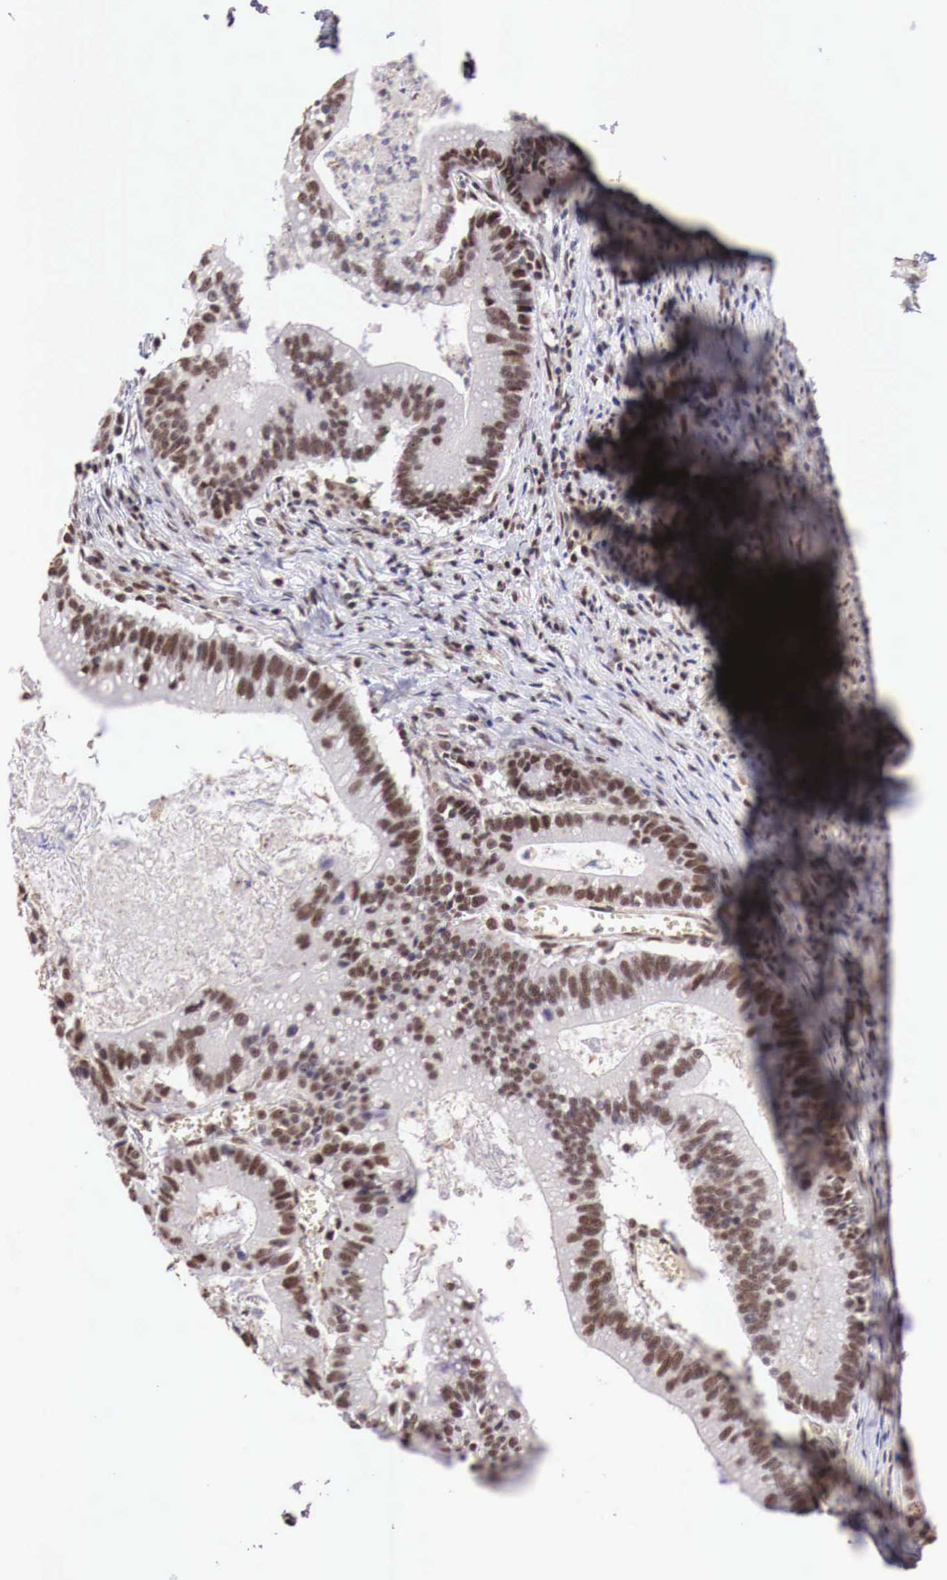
{"staining": {"intensity": "moderate", "quantity": ">75%", "location": "nuclear"}, "tissue": "colorectal cancer", "cell_type": "Tumor cells", "image_type": "cancer", "snomed": [{"axis": "morphology", "description": "Adenocarcinoma, NOS"}, {"axis": "topography", "description": "Rectum"}], "caption": "A brown stain highlights moderate nuclear expression of a protein in human adenocarcinoma (colorectal) tumor cells.", "gene": "FOXP2", "patient": {"sex": "female", "age": 81}}